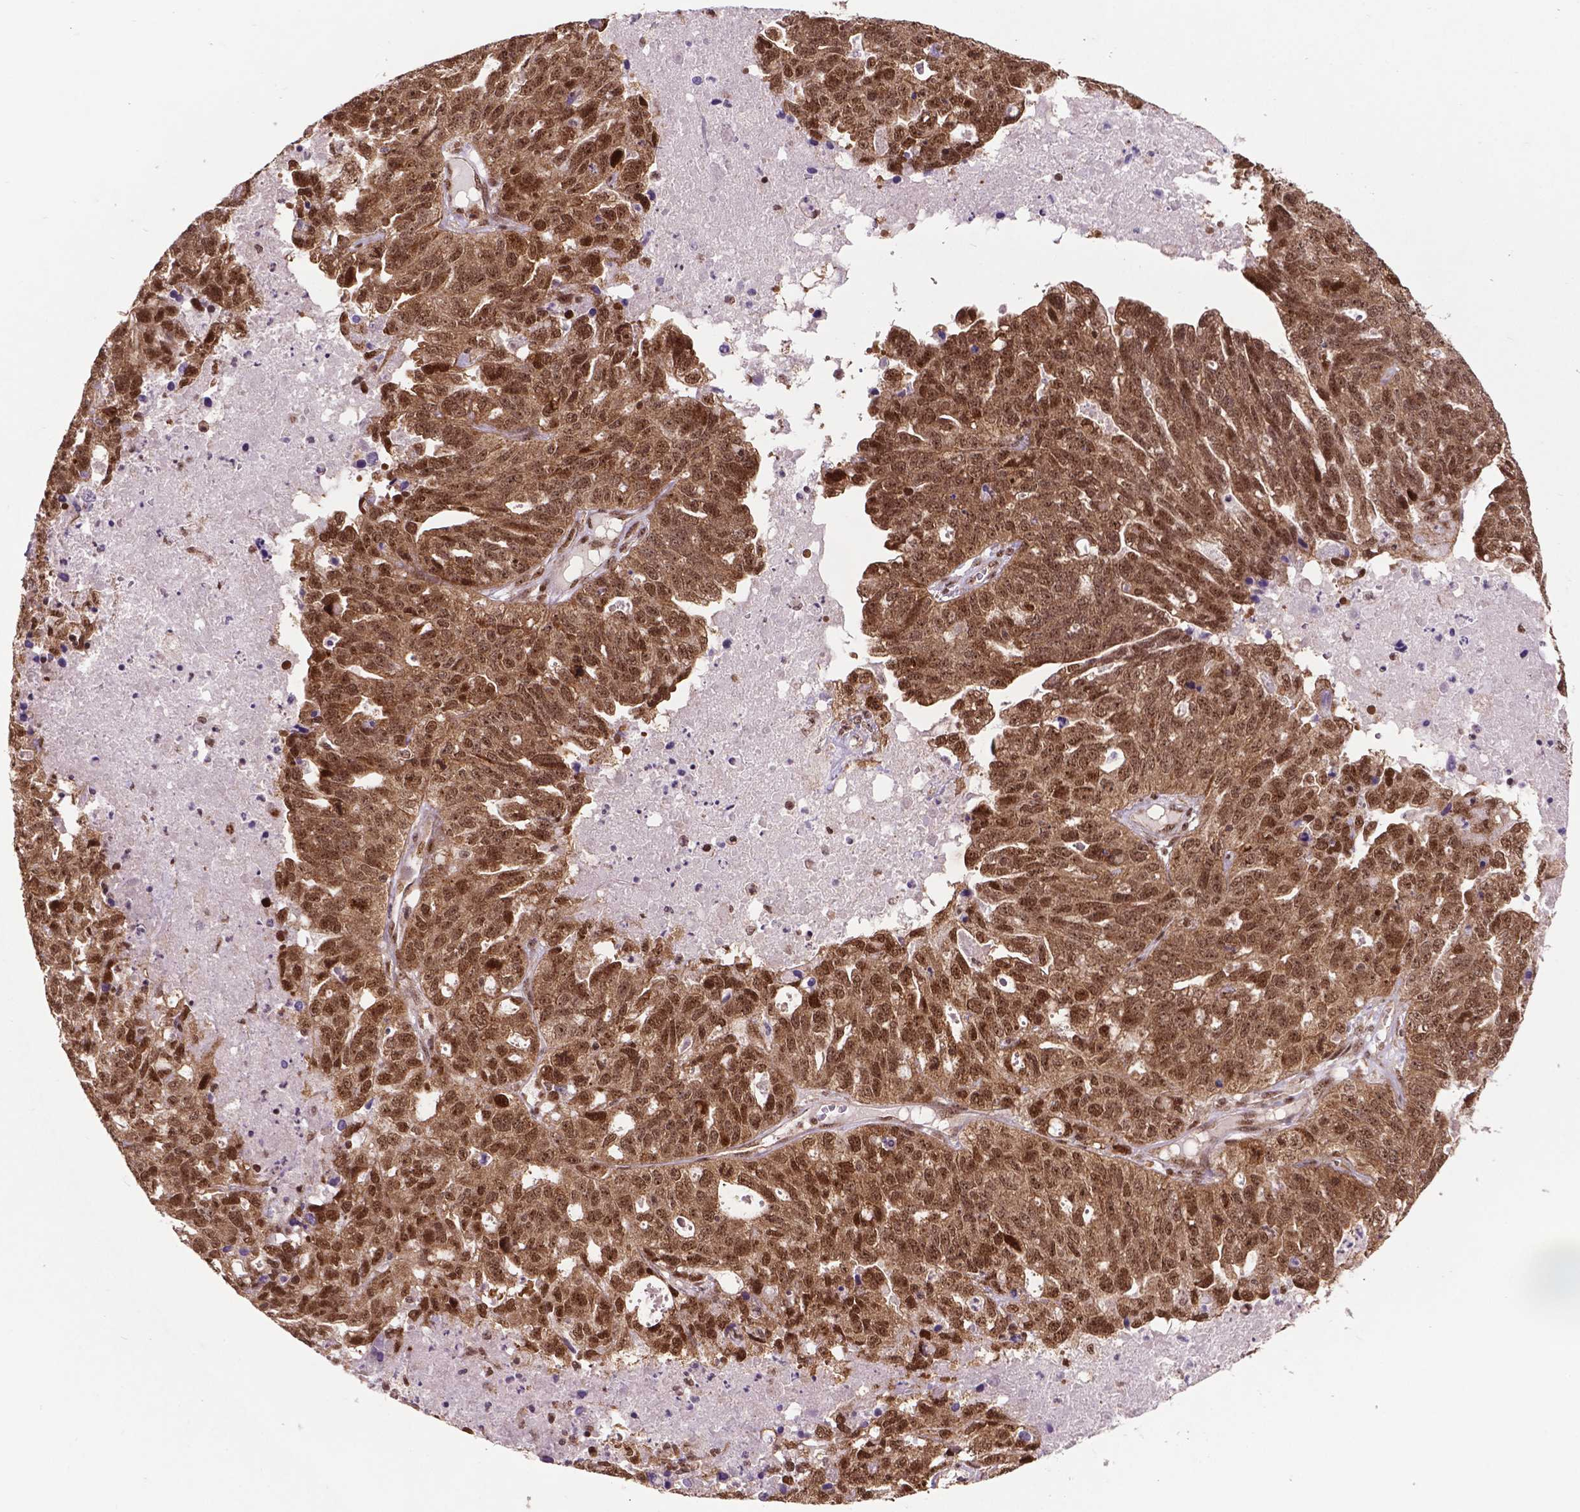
{"staining": {"intensity": "moderate", "quantity": ">75%", "location": "cytoplasmic/membranous,nuclear"}, "tissue": "ovarian cancer", "cell_type": "Tumor cells", "image_type": "cancer", "snomed": [{"axis": "morphology", "description": "Cystadenocarcinoma, serous, NOS"}, {"axis": "topography", "description": "Ovary"}], "caption": "The micrograph reveals a brown stain indicating the presence of a protein in the cytoplasmic/membranous and nuclear of tumor cells in ovarian cancer.", "gene": "CSNK2A1", "patient": {"sex": "female", "age": 71}}